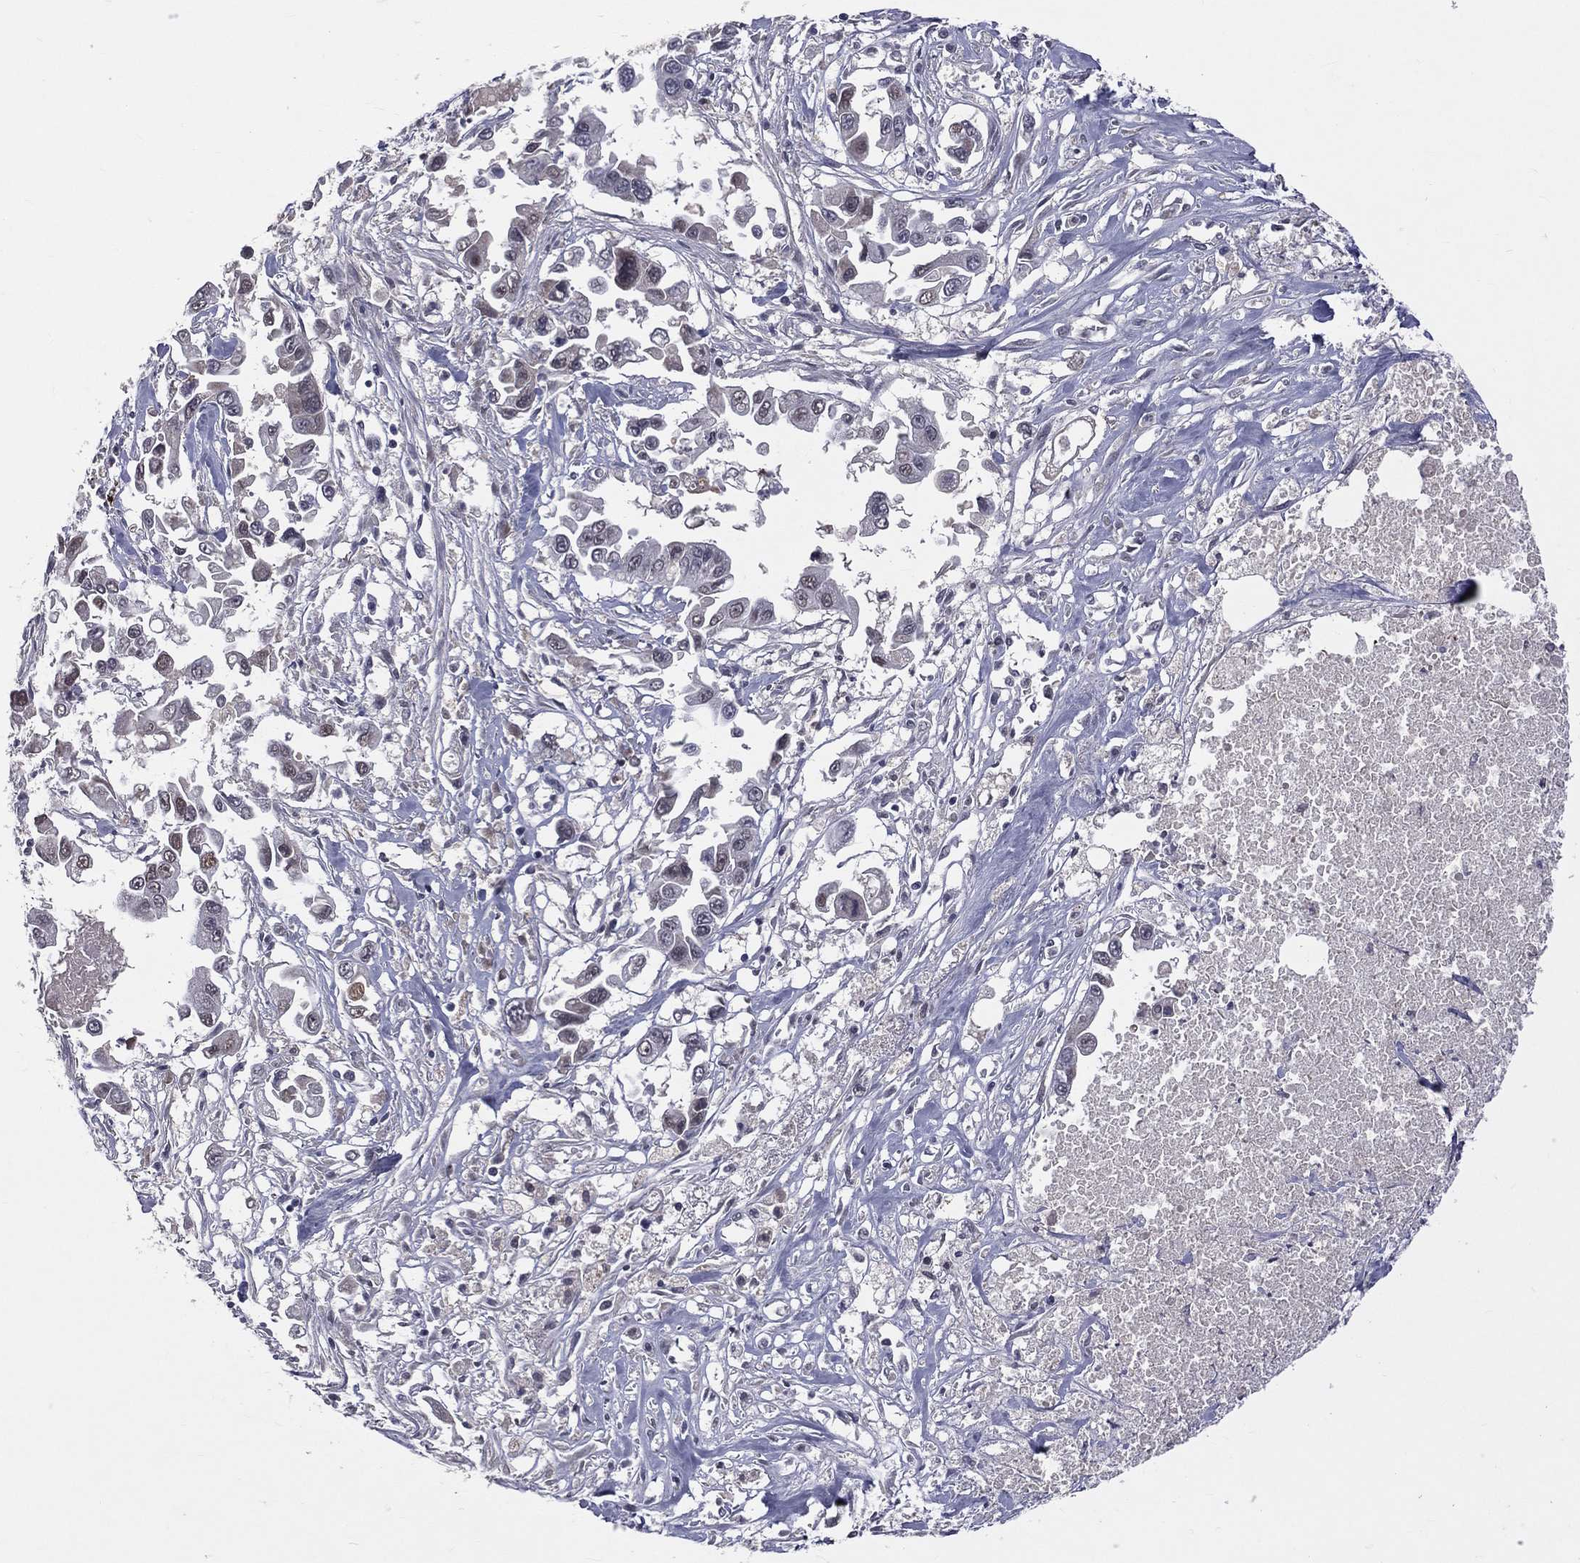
{"staining": {"intensity": "negative", "quantity": "none", "location": "none"}, "tissue": "pancreatic cancer", "cell_type": "Tumor cells", "image_type": "cancer", "snomed": [{"axis": "morphology", "description": "Adenocarcinoma, NOS"}, {"axis": "topography", "description": "Pancreas"}], "caption": "Immunohistochemistry photomicrograph of neoplastic tissue: pancreatic adenocarcinoma stained with DAB (3,3'-diaminobenzidine) demonstrates no significant protein positivity in tumor cells. Nuclei are stained in blue.", "gene": "DSG4", "patient": {"sex": "female", "age": 83}}